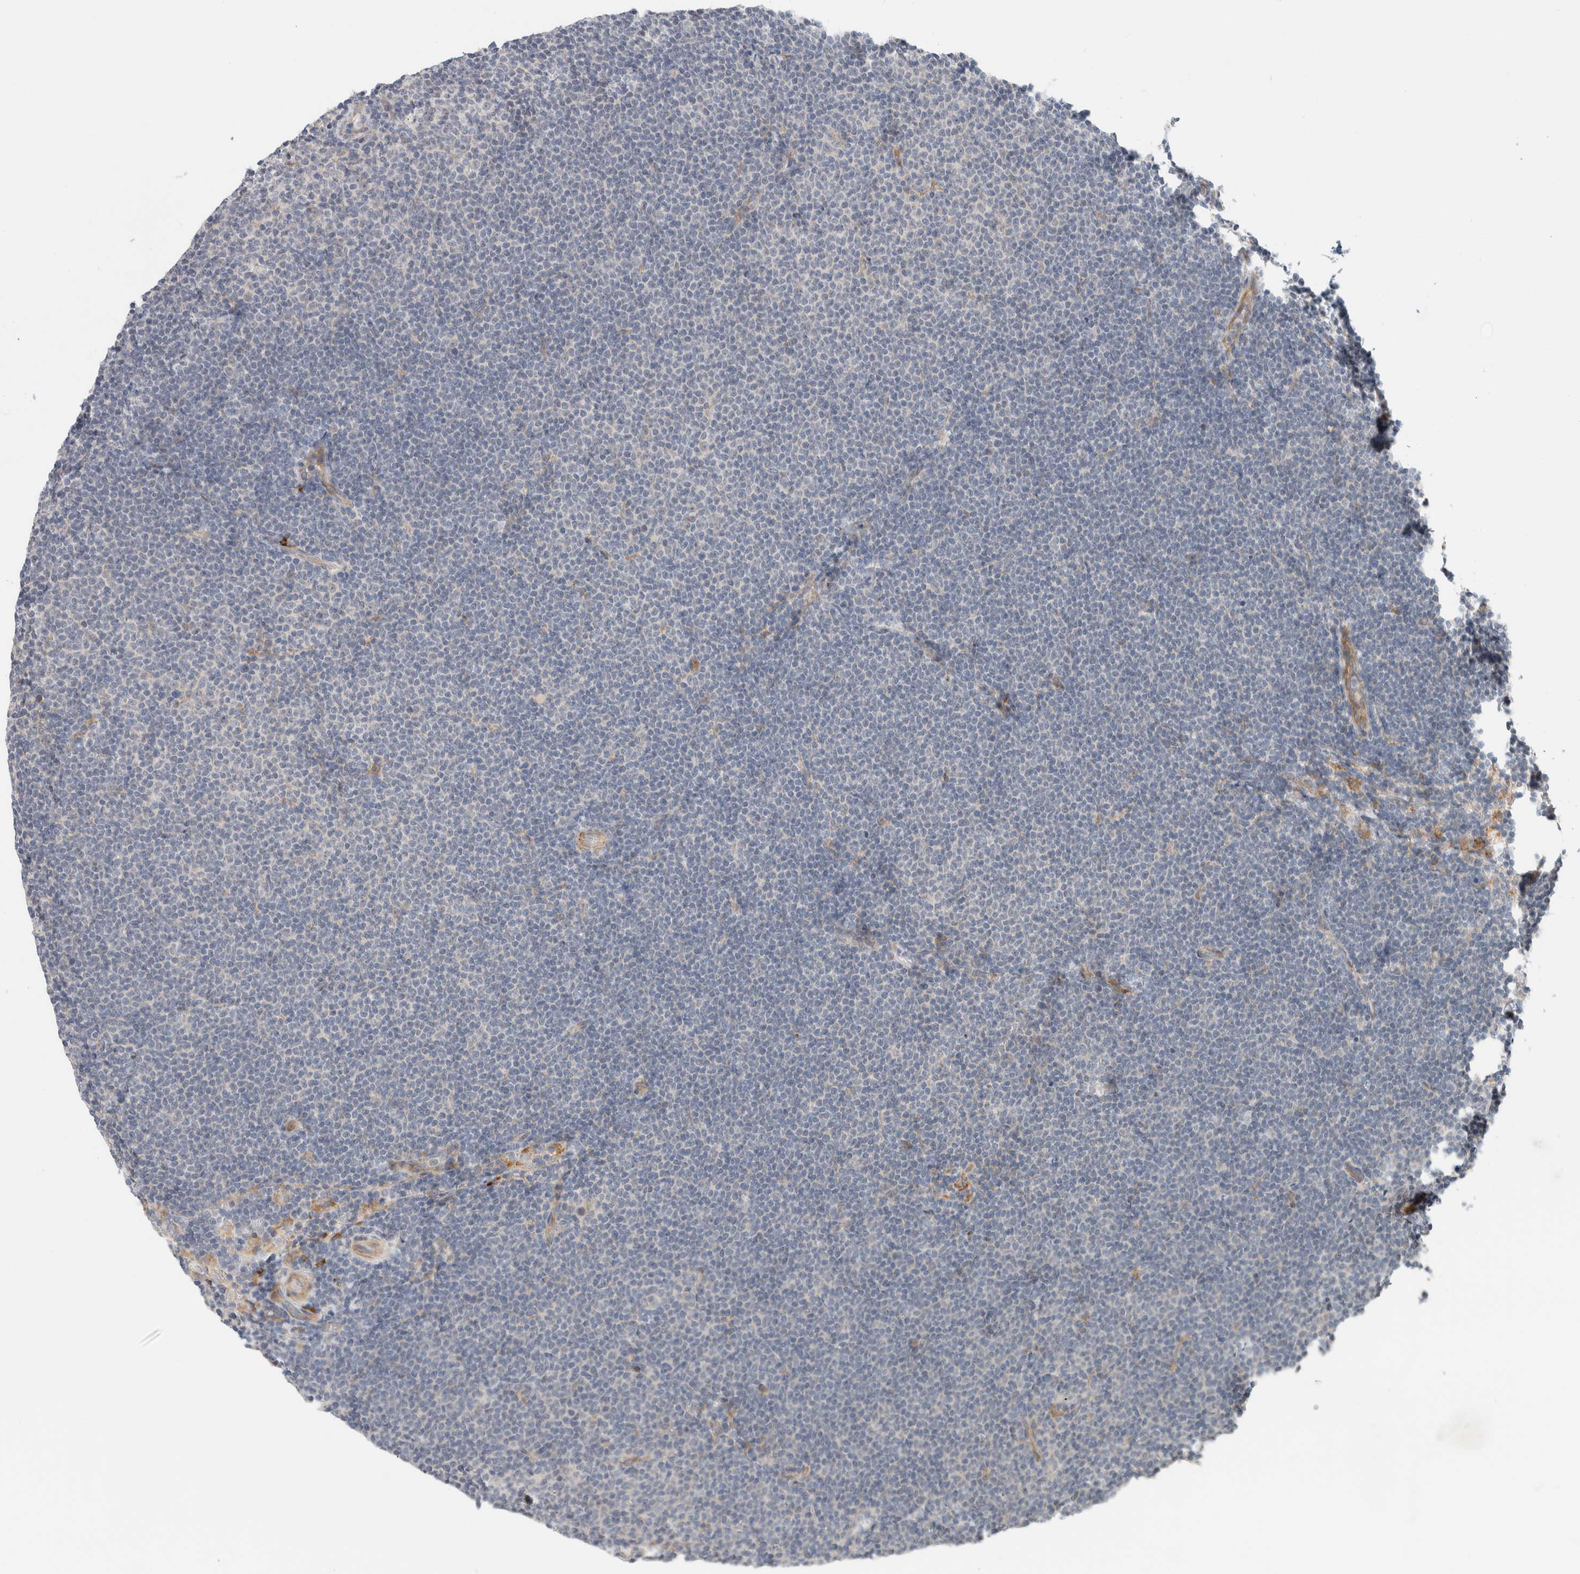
{"staining": {"intensity": "negative", "quantity": "none", "location": "none"}, "tissue": "lymphoma", "cell_type": "Tumor cells", "image_type": "cancer", "snomed": [{"axis": "morphology", "description": "Malignant lymphoma, non-Hodgkin's type, Low grade"}, {"axis": "topography", "description": "Lymph node"}], "caption": "IHC photomicrograph of human lymphoma stained for a protein (brown), which reveals no positivity in tumor cells.", "gene": "ADCY8", "patient": {"sex": "female", "age": 53}}